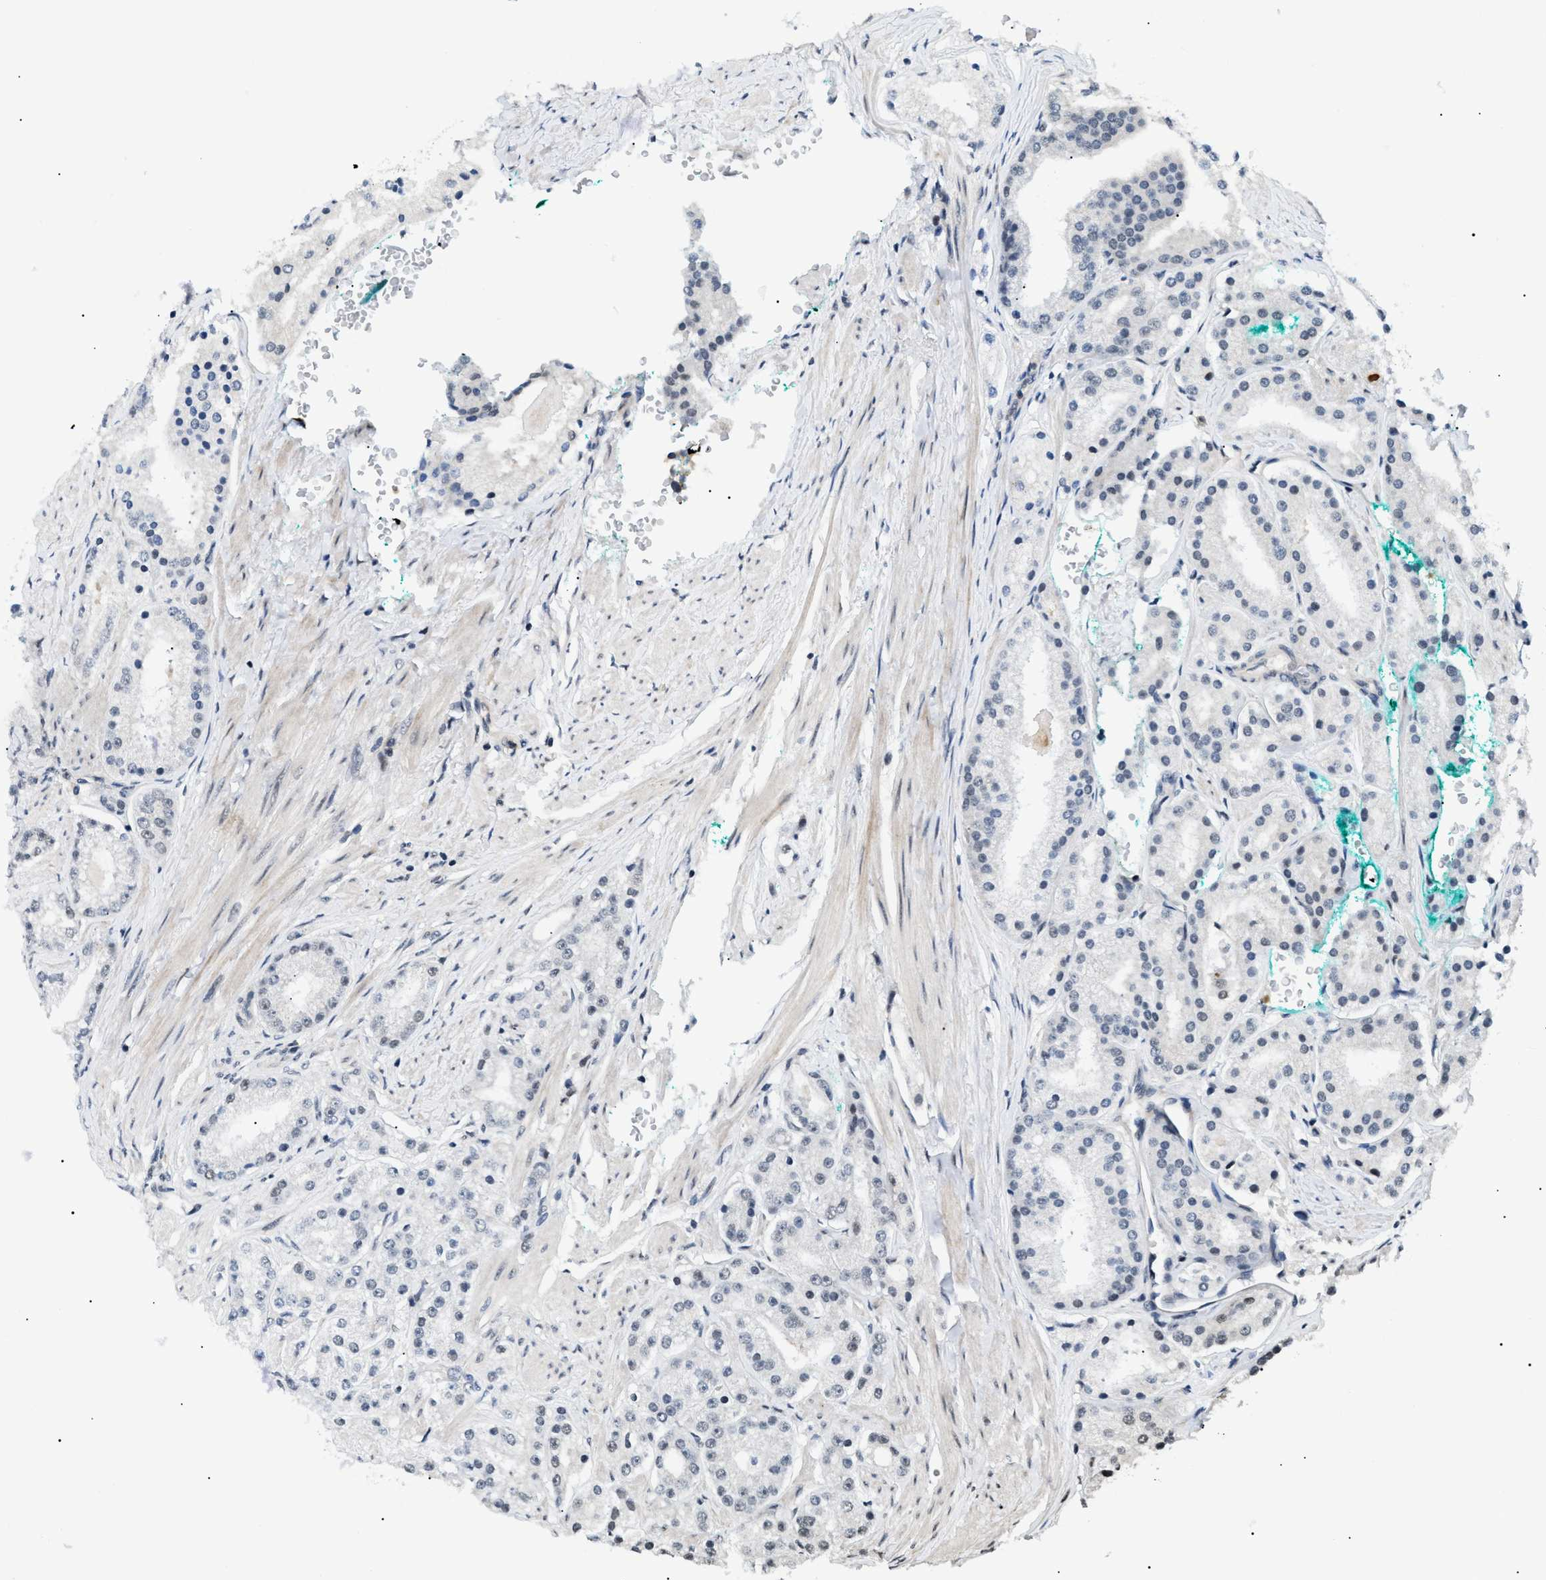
{"staining": {"intensity": "negative", "quantity": "none", "location": "none"}, "tissue": "prostate cancer", "cell_type": "Tumor cells", "image_type": "cancer", "snomed": [{"axis": "morphology", "description": "Adenocarcinoma, Low grade"}, {"axis": "topography", "description": "Prostate"}], "caption": "This is a histopathology image of IHC staining of prostate cancer (adenocarcinoma (low-grade)), which shows no expression in tumor cells.", "gene": "RBM15", "patient": {"sex": "male", "age": 63}}